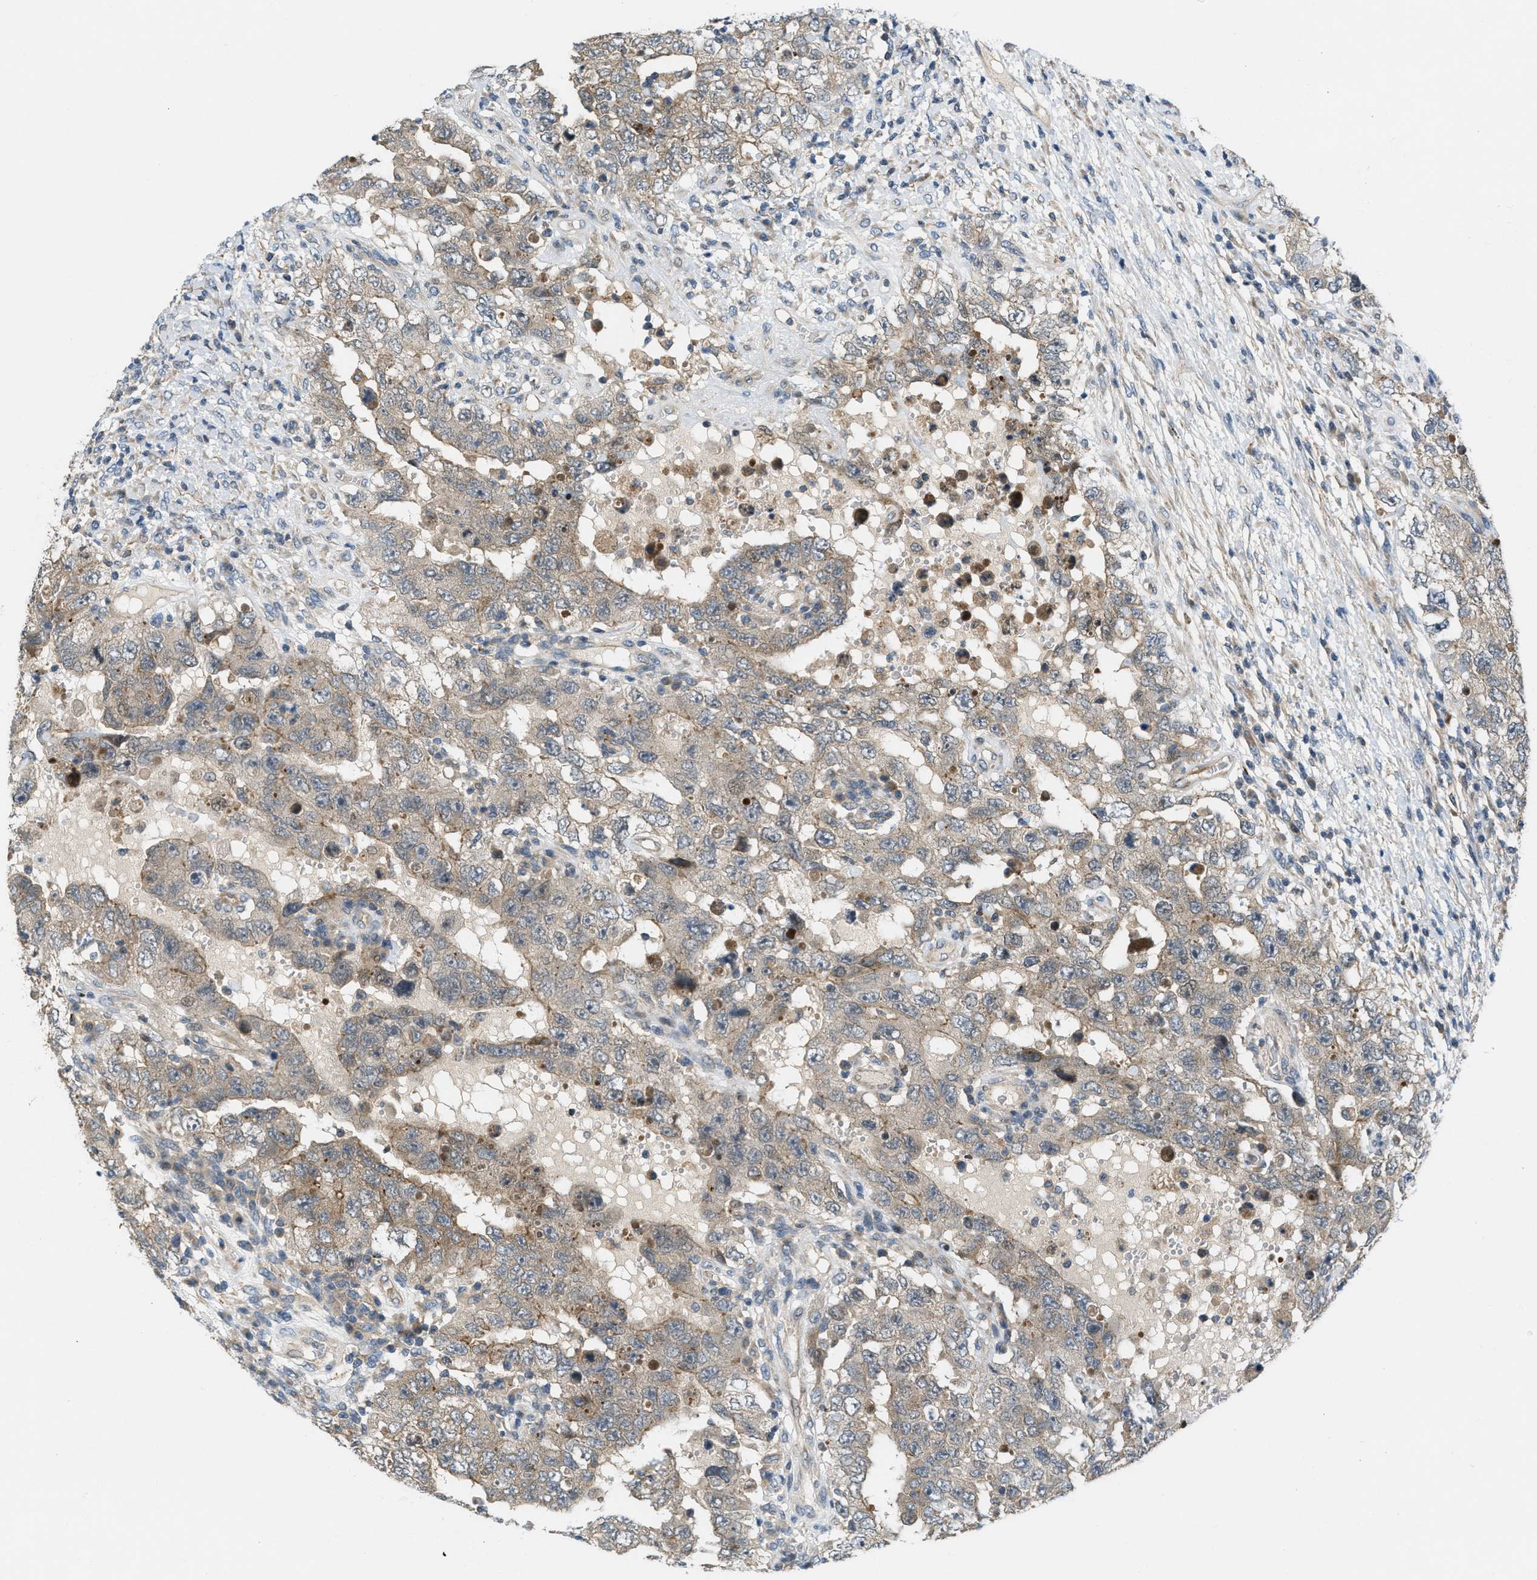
{"staining": {"intensity": "weak", "quantity": ">75%", "location": "cytoplasmic/membranous"}, "tissue": "testis cancer", "cell_type": "Tumor cells", "image_type": "cancer", "snomed": [{"axis": "morphology", "description": "Carcinoma, Embryonal, NOS"}, {"axis": "topography", "description": "Testis"}], "caption": "A brown stain shows weak cytoplasmic/membranous positivity of a protein in testis cancer (embryonal carcinoma) tumor cells.", "gene": "ADCY6", "patient": {"sex": "male", "age": 26}}